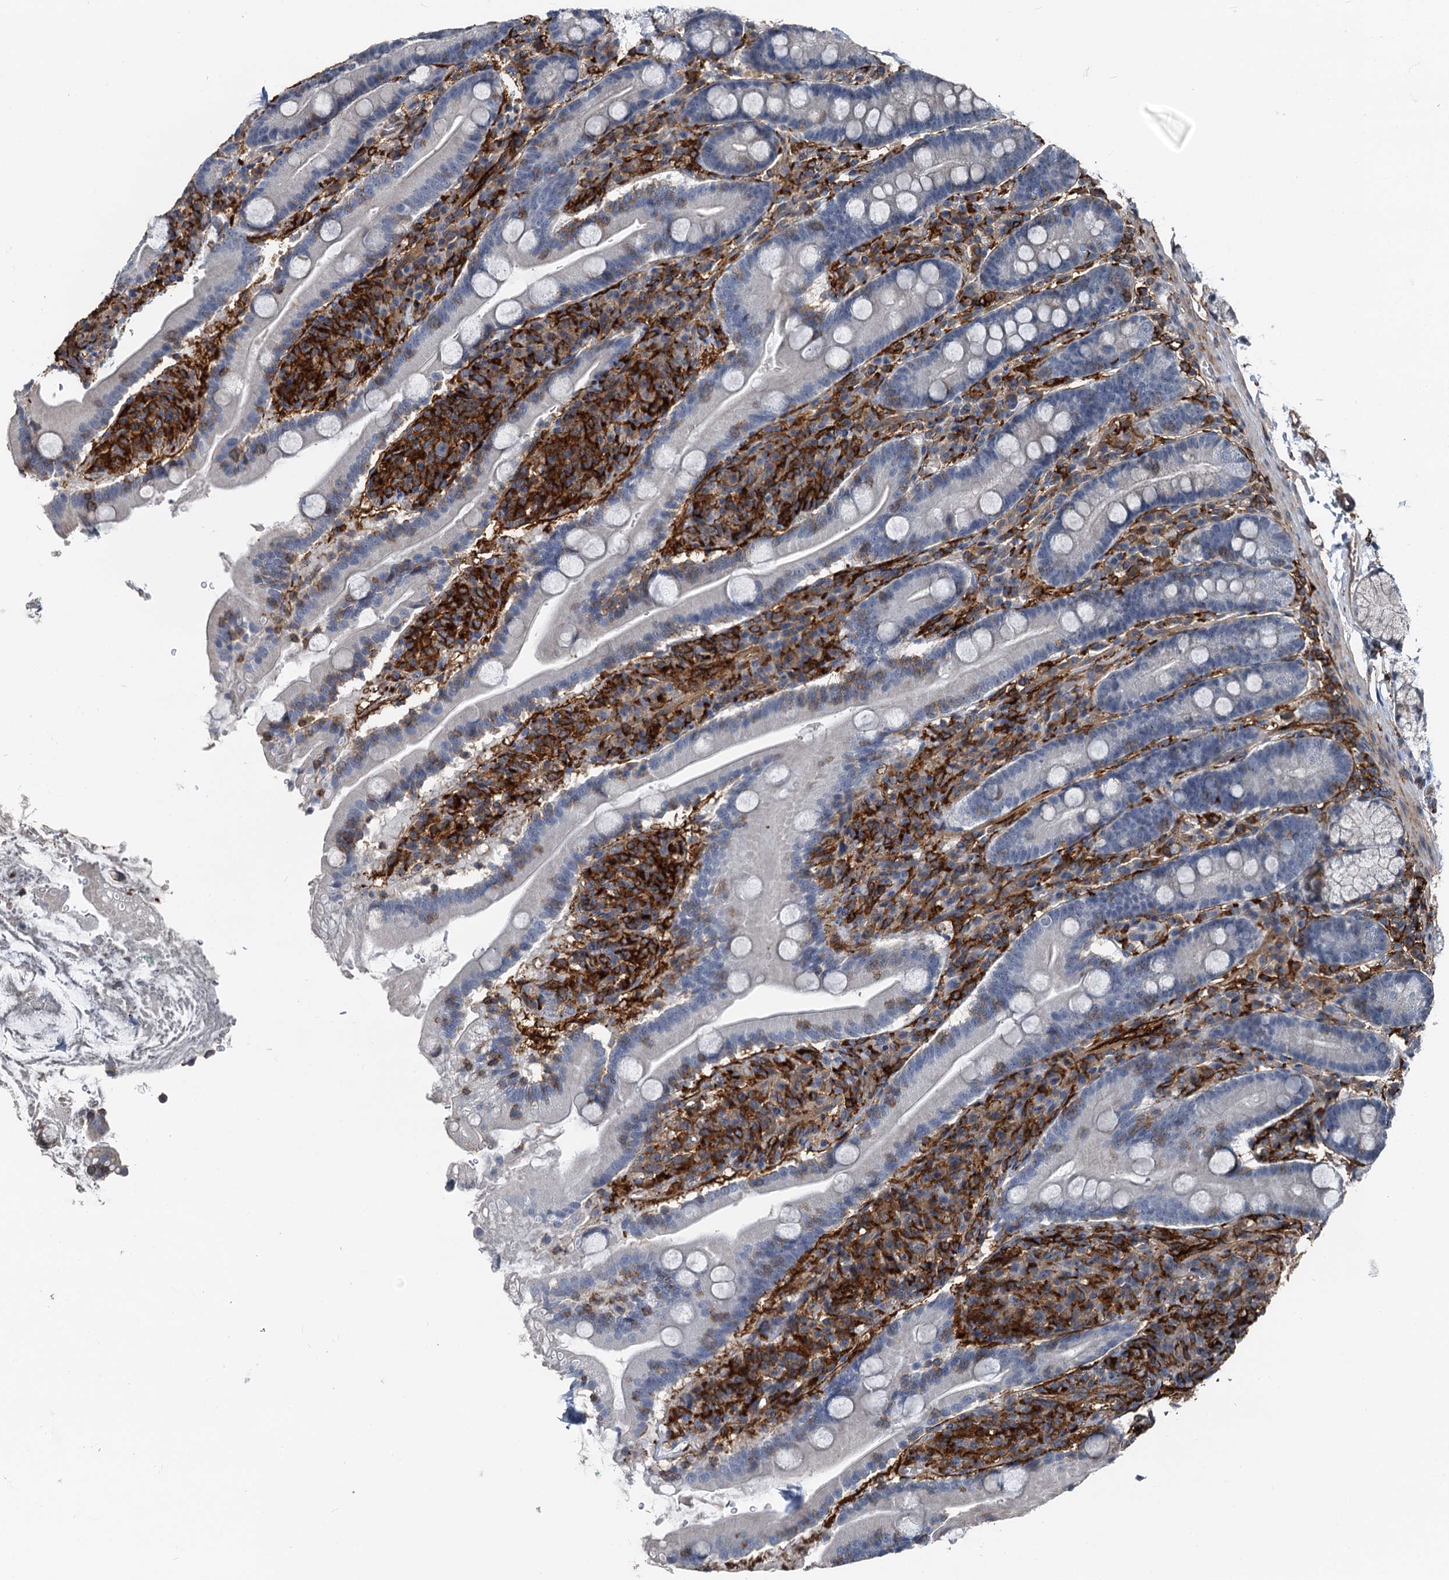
{"staining": {"intensity": "negative", "quantity": "none", "location": "none"}, "tissue": "duodenum", "cell_type": "Glandular cells", "image_type": "normal", "snomed": [{"axis": "morphology", "description": "Normal tissue, NOS"}, {"axis": "topography", "description": "Duodenum"}], "caption": "Image shows no significant protein staining in glandular cells of unremarkable duodenum.", "gene": "PLEKHO2", "patient": {"sex": "male", "age": 35}}